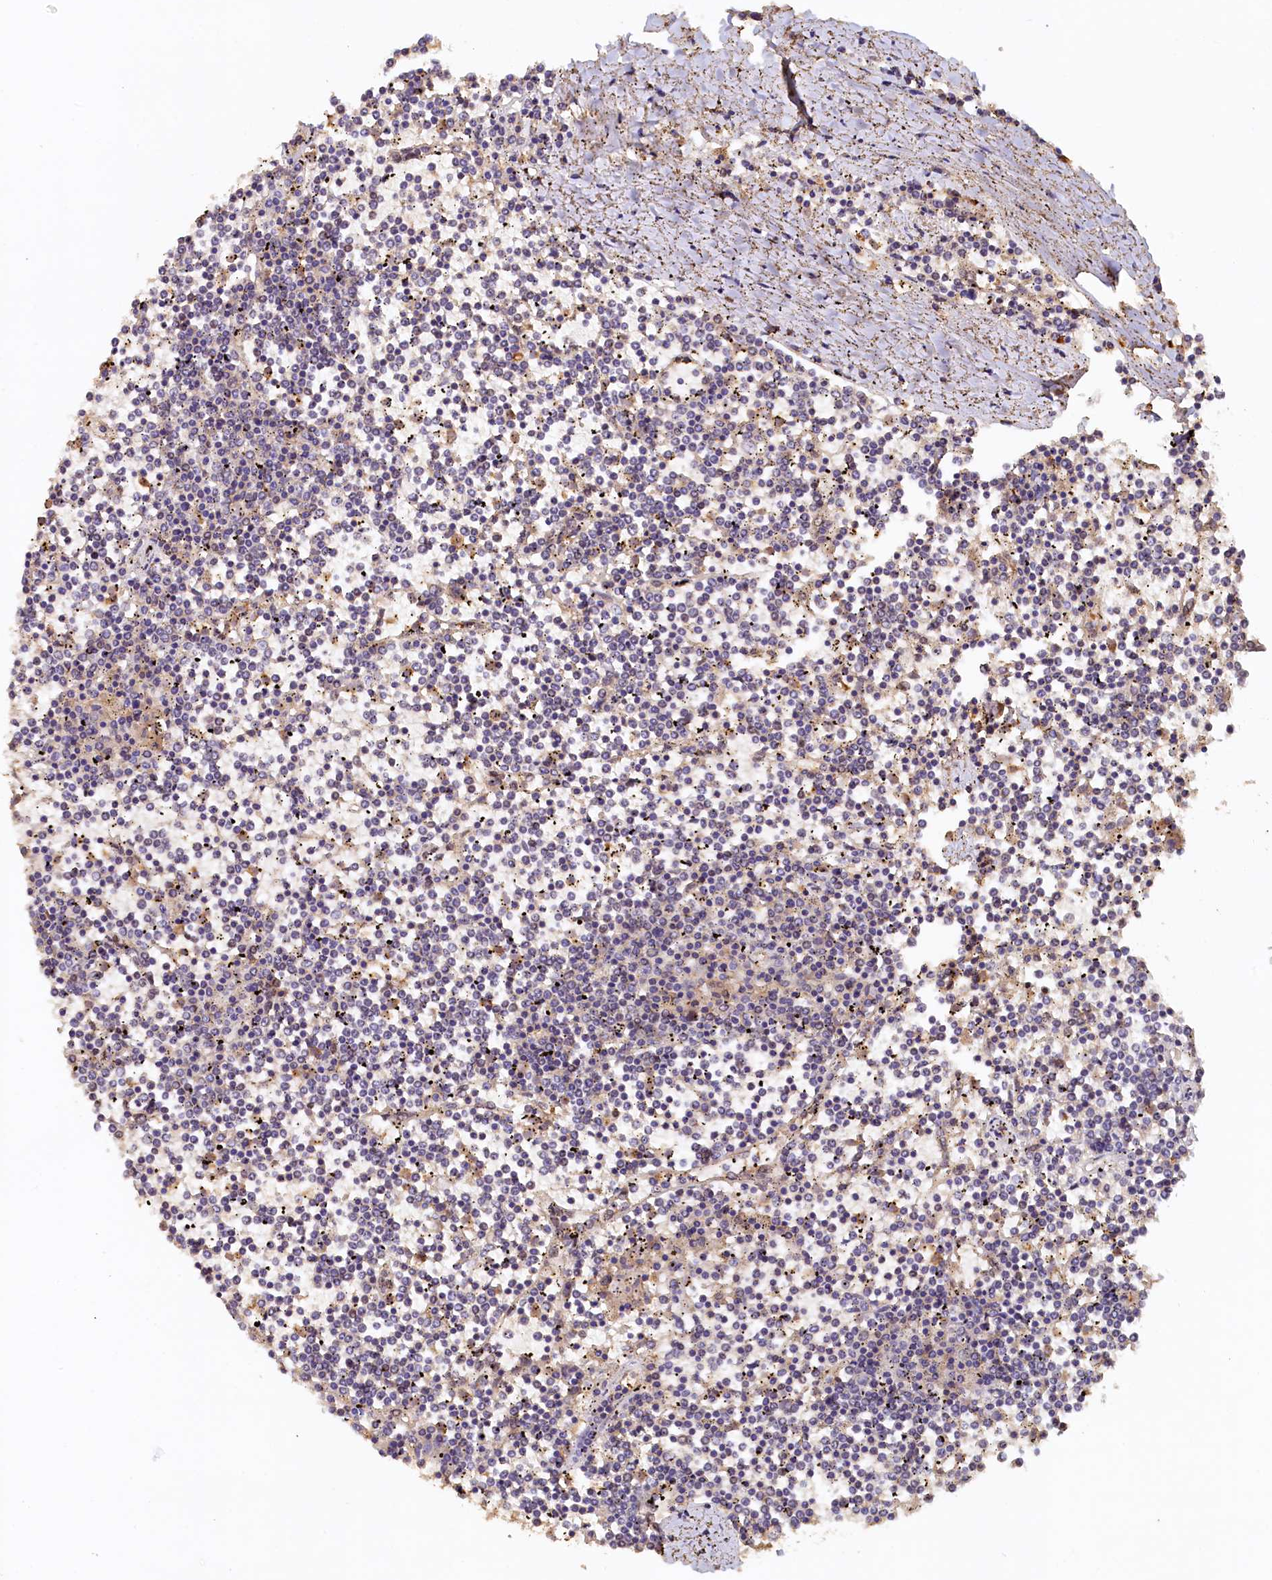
{"staining": {"intensity": "negative", "quantity": "none", "location": "none"}, "tissue": "lymphoma", "cell_type": "Tumor cells", "image_type": "cancer", "snomed": [{"axis": "morphology", "description": "Malignant lymphoma, non-Hodgkin's type, Low grade"}, {"axis": "topography", "description": "Spleen"}], "caption": "A high-resolution photomicrograph shows IHC staining of lymphoma, which shows no significant positivity in tumor cells.", "gene": "UBL7", "patient": {"sex": "female", "age": 19}}